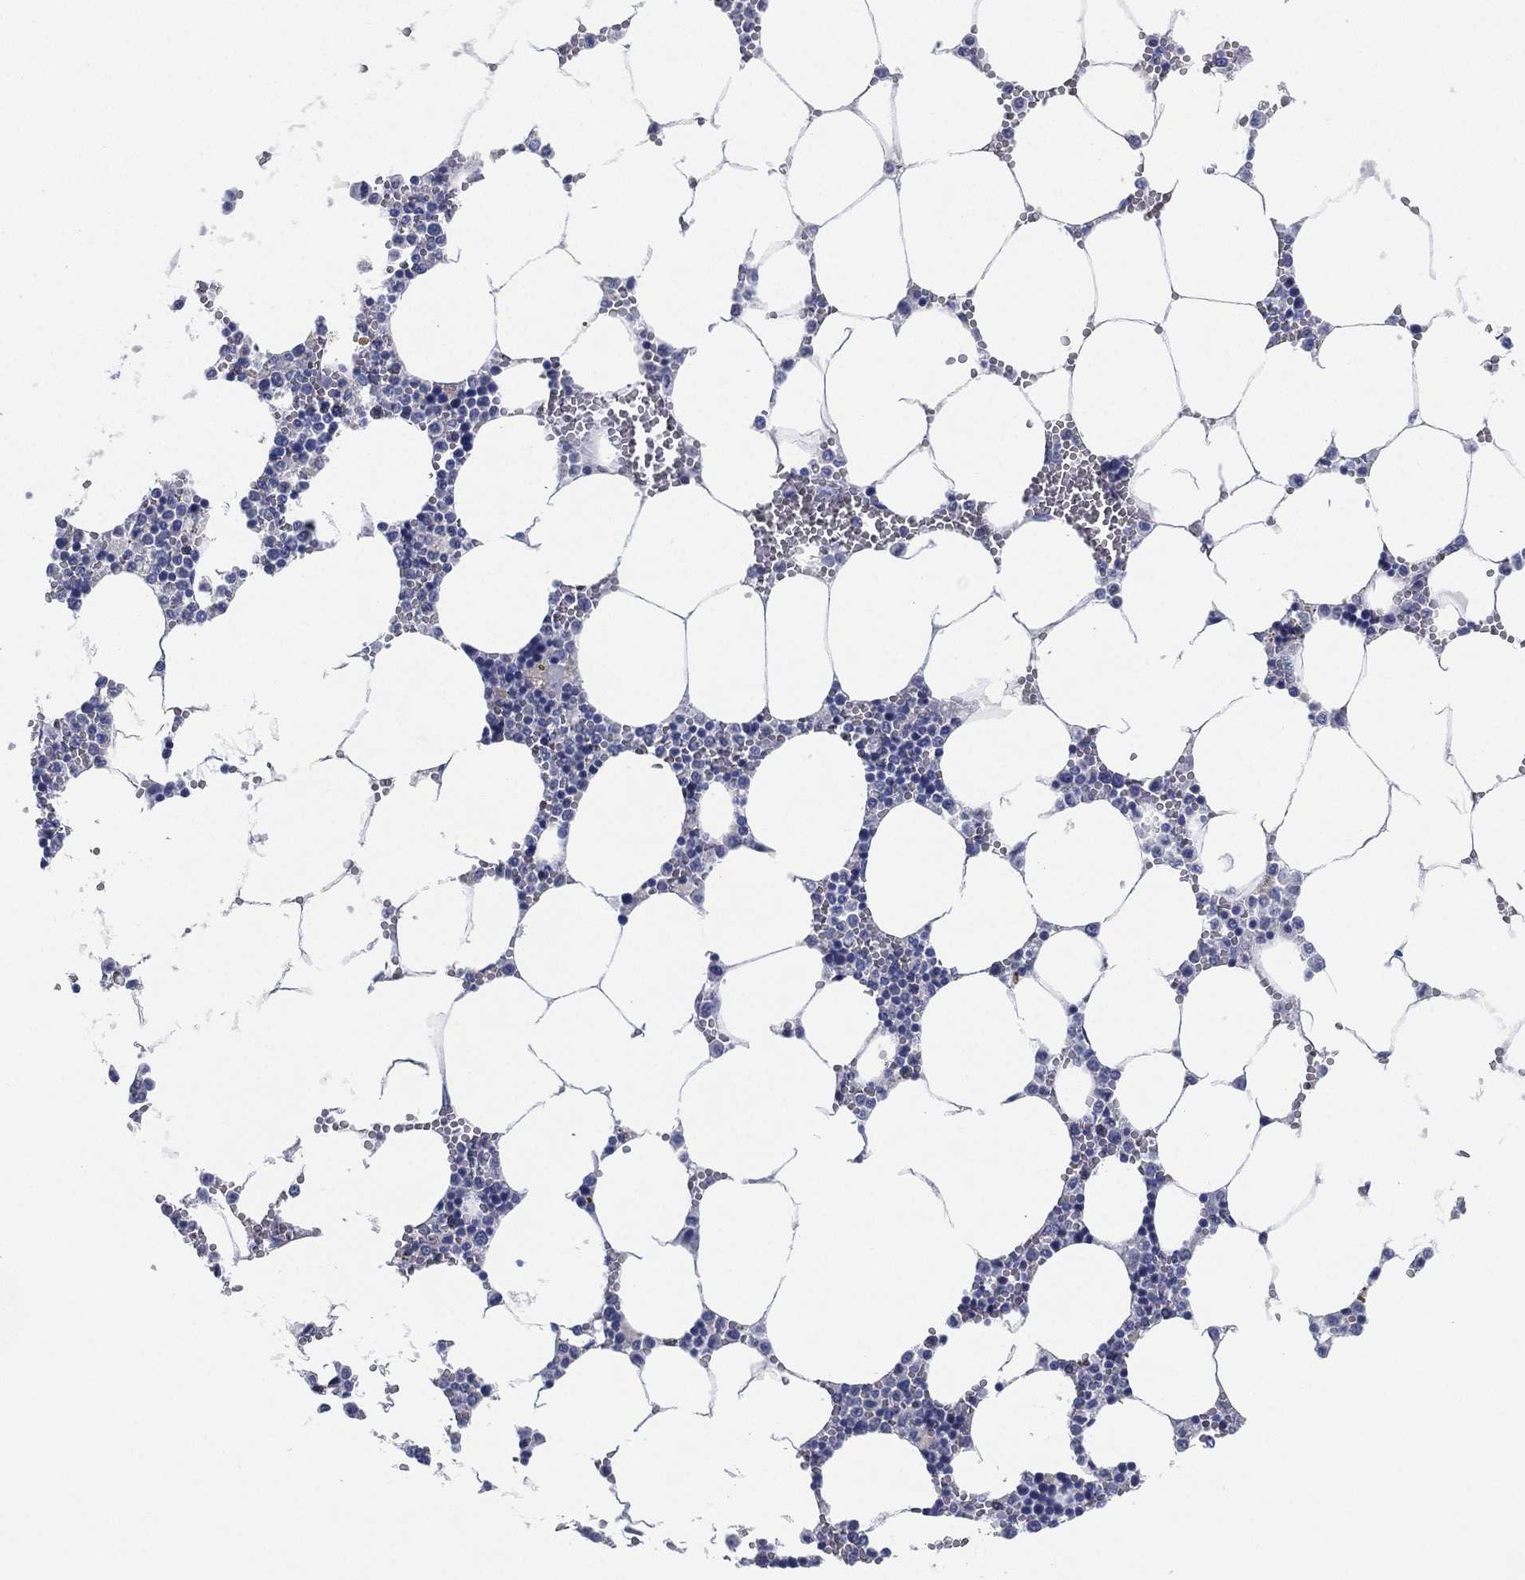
{"staining": {"intensity": "negative", "quantity": "none", "location": "none"}, "tissue": "bone marrow", "cell_type": "Hematopoietic cells", "image_type": "normal", "snomed": [{"axis": "morphology", "description": "Normal tissue, NOS"}, {"axis": "topography", "description": "Bone marrow"}], "caption": "Immunohistochemistry (IHC) image of normal bone marrow: bone marrow stained with DAB exhibits no significant protein expression in hematopoietic cells.", "gene": "CCDC70", "patient": {"sex": "female", "age": 64}}